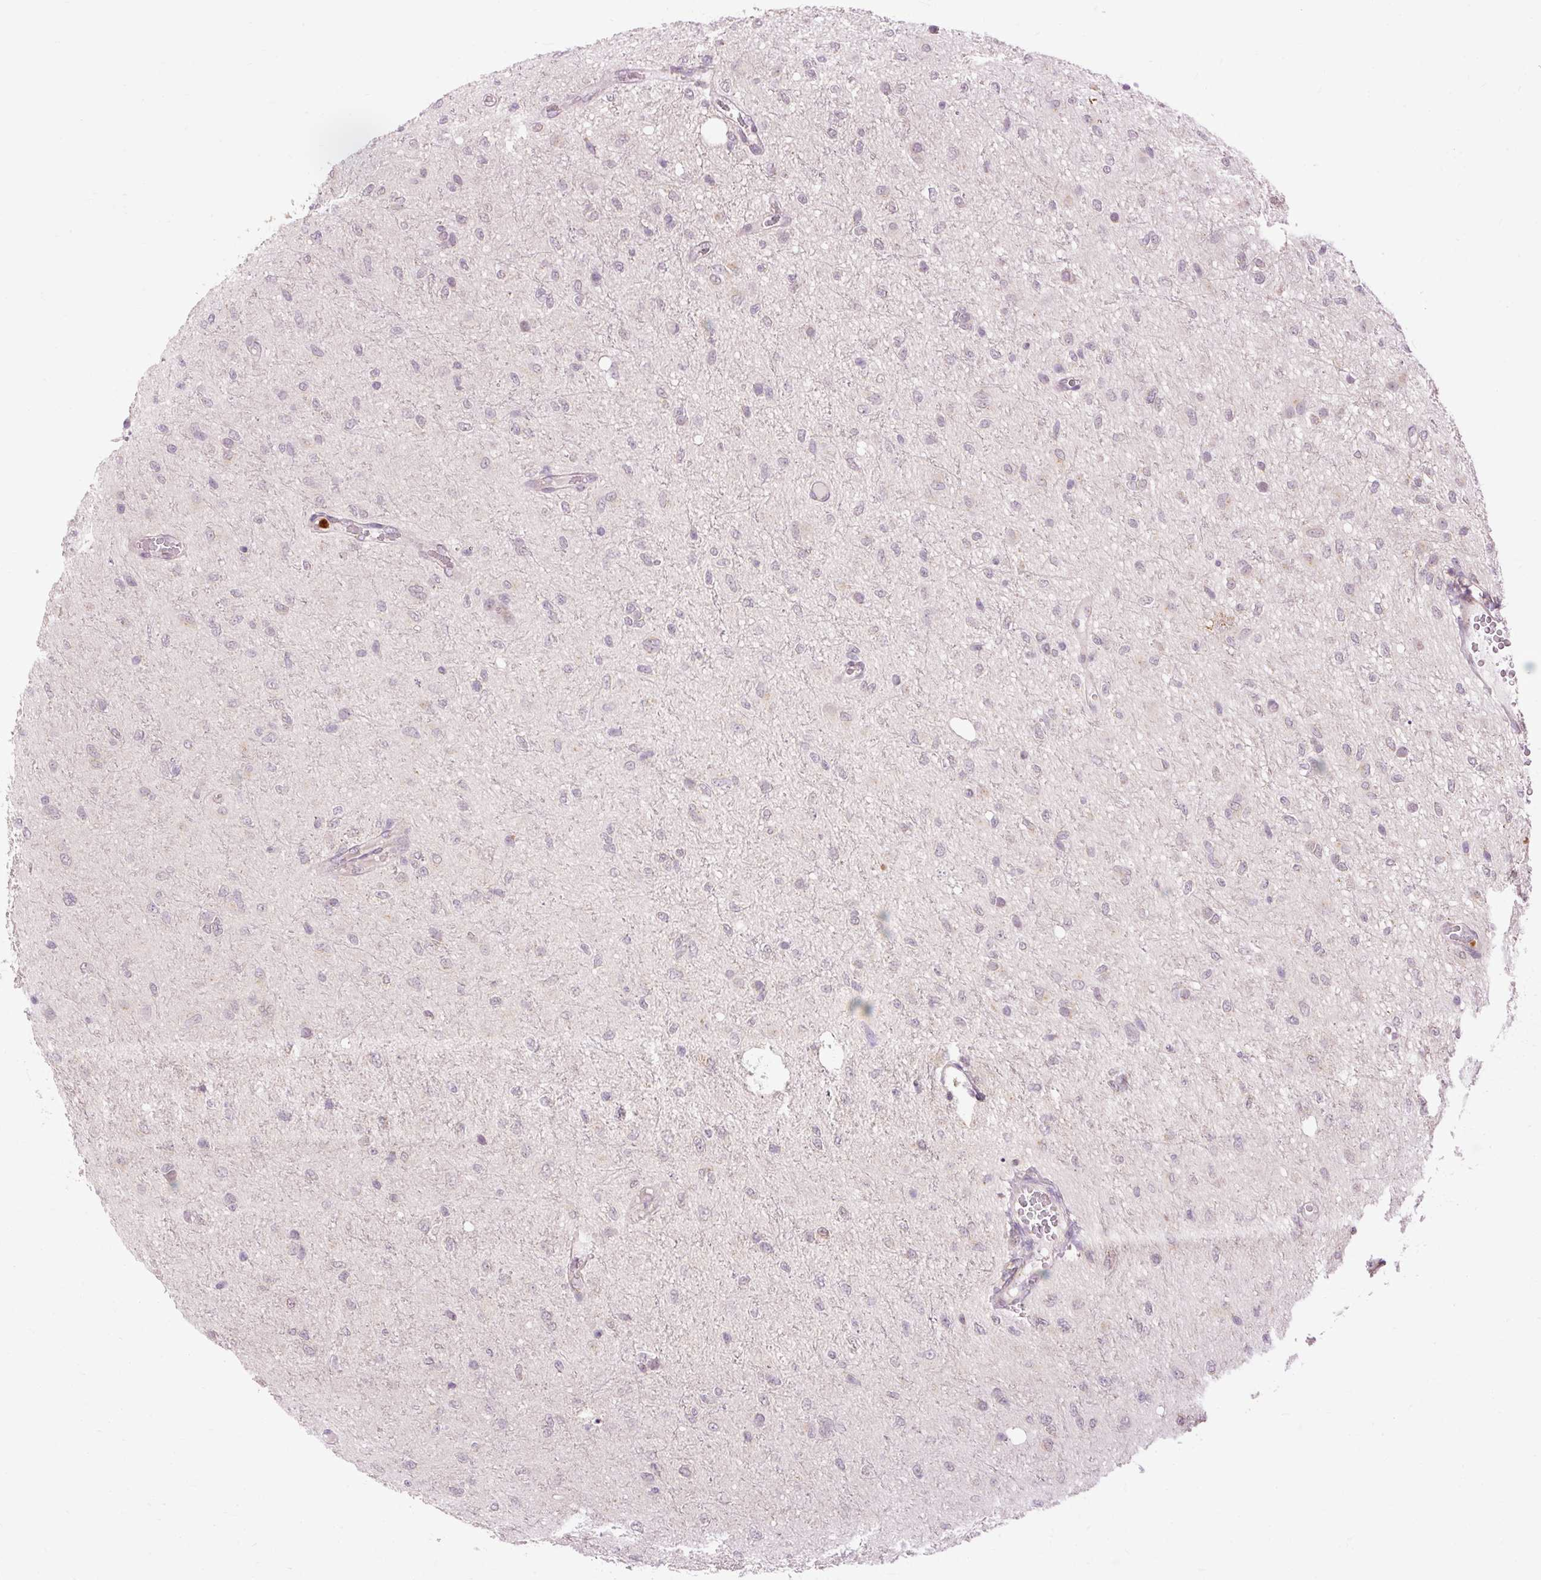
{"staining": {"intensity": "negative", "quantity": "none", "location": "none"}, "tissue": "glioma", "cell_type": "Tumor cells", "image_type": "cancer", "snomed": [{"axis": "morphology", "description": "Glioma, malignant, Low grade"}, {"axis": "topography", "description": "Cerebellum"}], "caption": "High power microscopy micrograph of an IHC micrograph of glioma, revealing no significant expression in tumor cells. The staining is performed using DAB brown chromogen with nuclei counter-stained in using hematoxylin.", "gene": "PRDX5", "patient": {"sex": "female", "age": 5}}